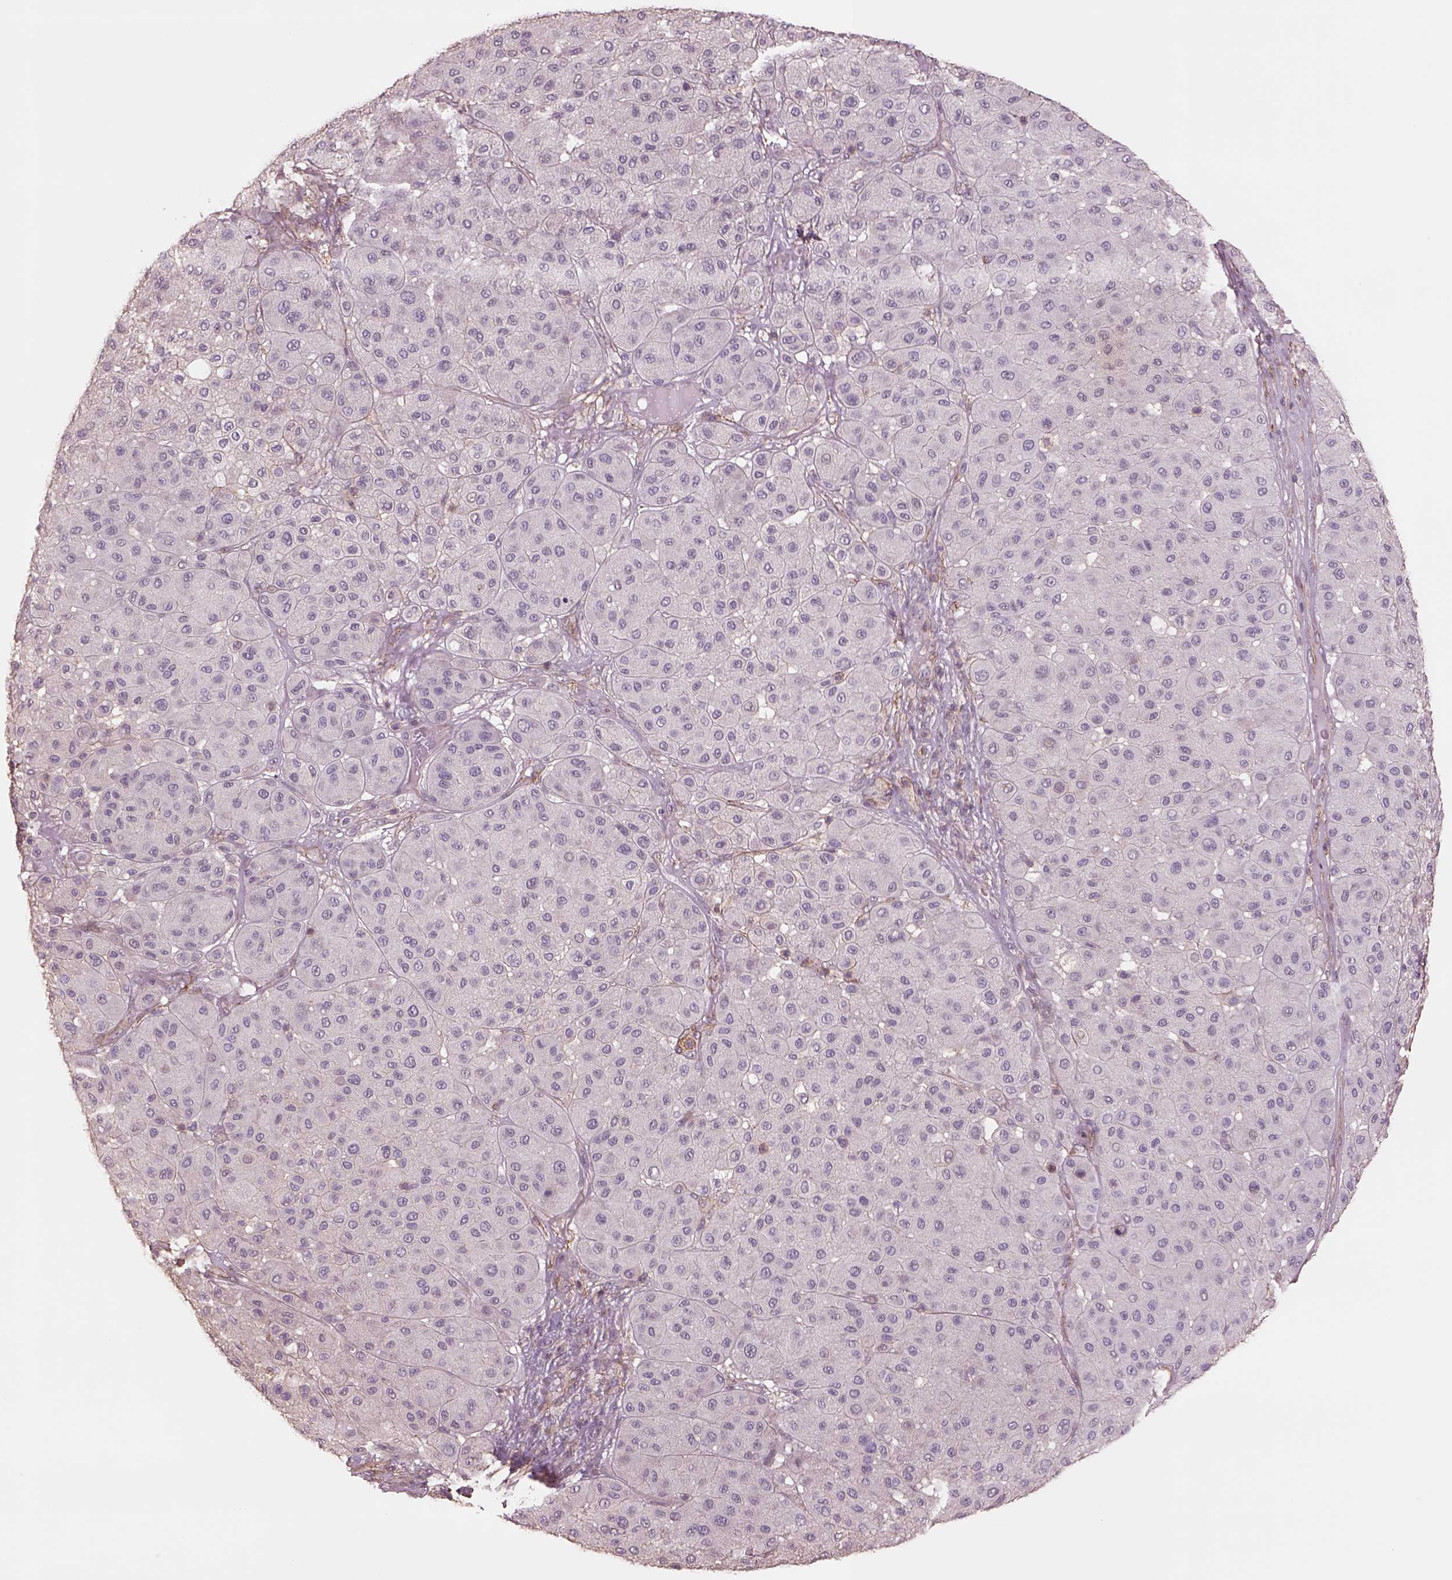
{"staining": {"intensity": "negative", "quantity": "none", "location": "none"}, "tissue": "melanoma", "cell_type": "Tumor cells", "image_type": "cancer", "snomed": [{"axis": "morphology", "description": "Malignant melanoma, Metastatic site"}, {"axis": "topography", "description": "Smooth muscle"}], "caption": "This is an IHC histopathology image of melanoma. There is no positivity in tumor cells.", "gene": "LIN7A", "patient": {"sex": "male", "age": 41}}